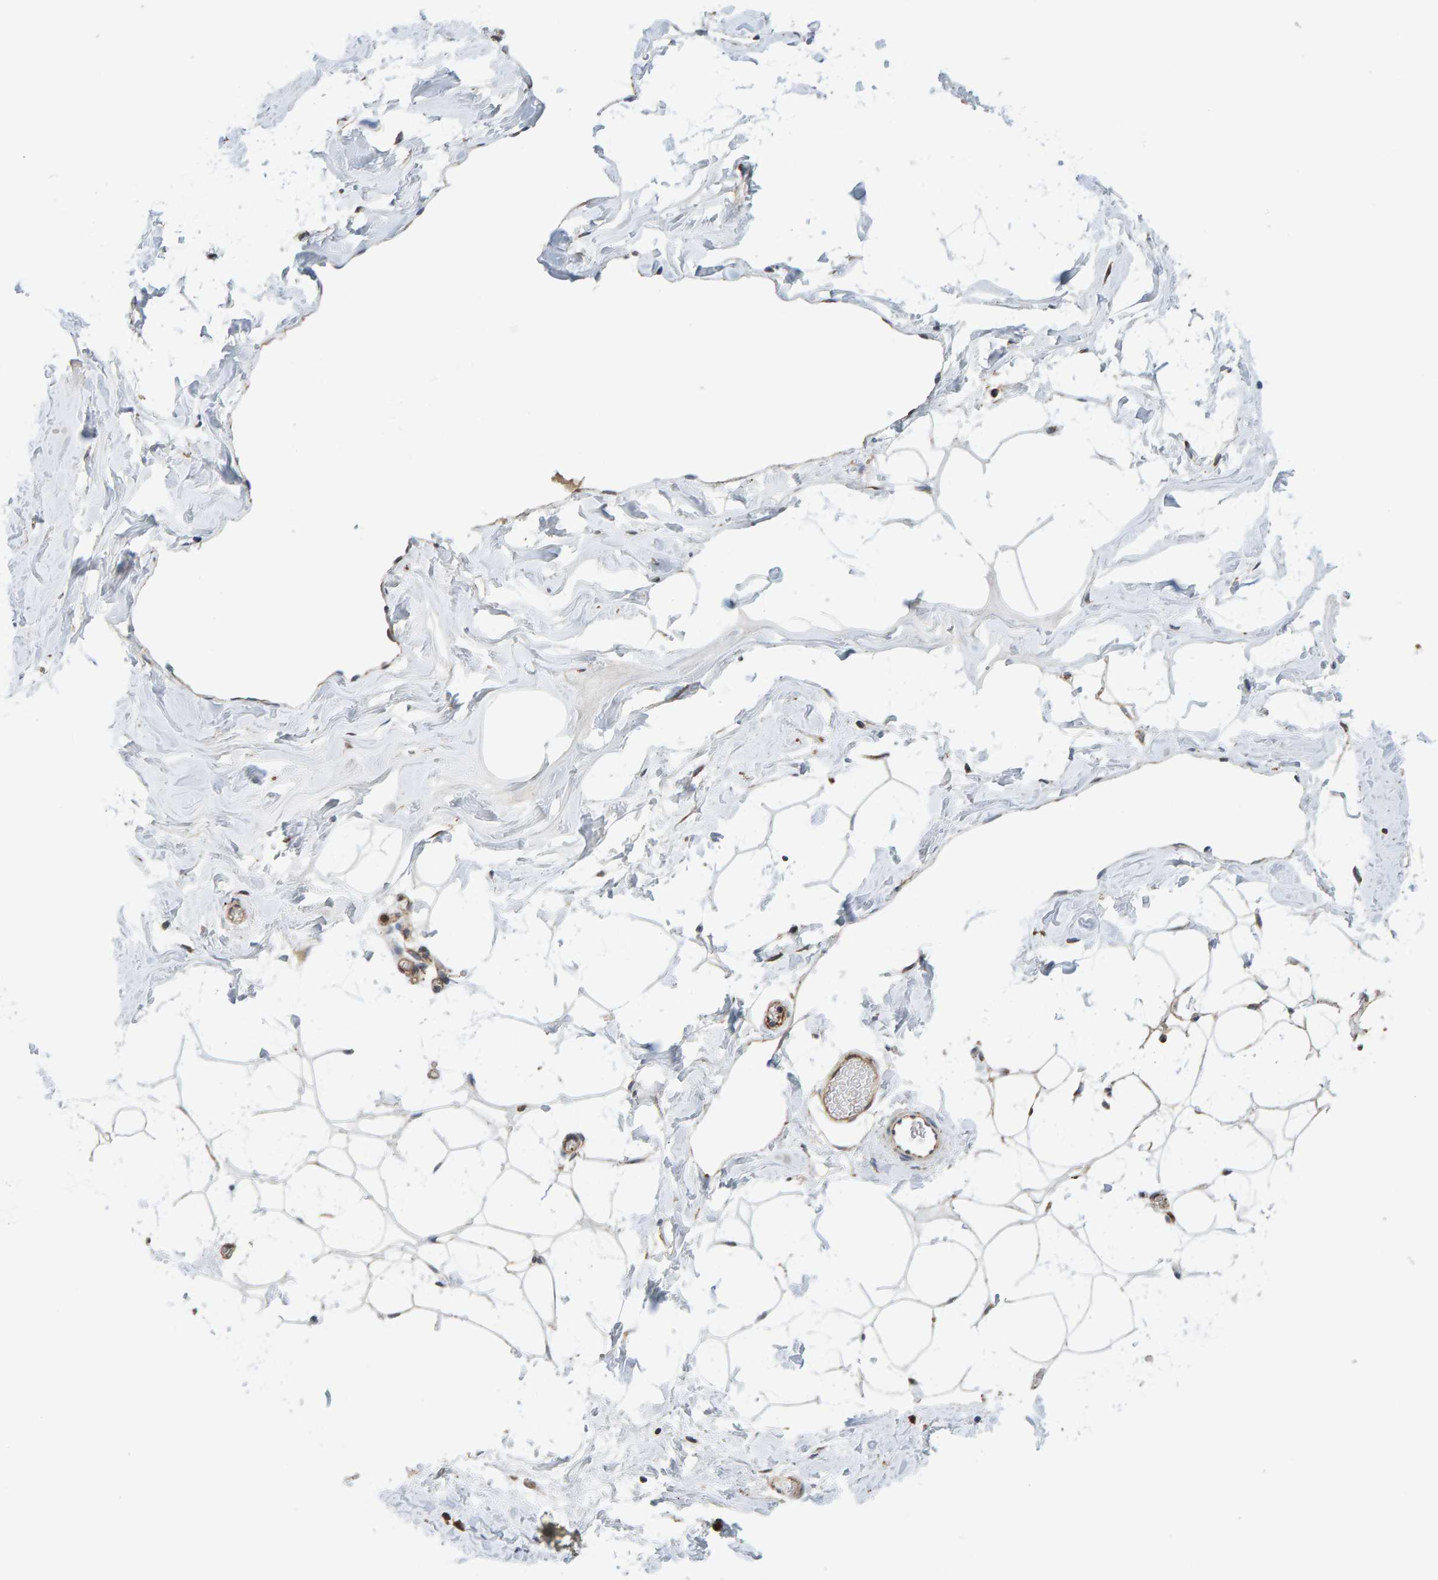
{"staining": {"intensity": "moderate", "quantity": "25%-75%", "location": "cytoplasmic/membranous"}, "tissue": "adipose tissue", "cell_type": "Adipocytes", "image_type": "normal", "snomed": [{"axis": "morphology", "description": "Normal tissue, NOS"}, {"axis": "morphology", "description": "Fibrosis, NOS"}, {"axis": "topography", "description": "Breast"}, {"axis": "topography", "description": "Adipose tissue"}], "caption": "Immunohistochemical staining of normal adipose tissue shows 25%-75% levels of moderate cytoplasmic/membranous protein expression in approximately 25%-75% of adipocytes. The staining is performed using DAB (3,3'-diaminobenzidine) brown chromogen to label protein expression. The nuclei are counter-stained blue using hematoxylin.", "gene": "MRPL45", "patient": {"sex": "female", "age": 39}}